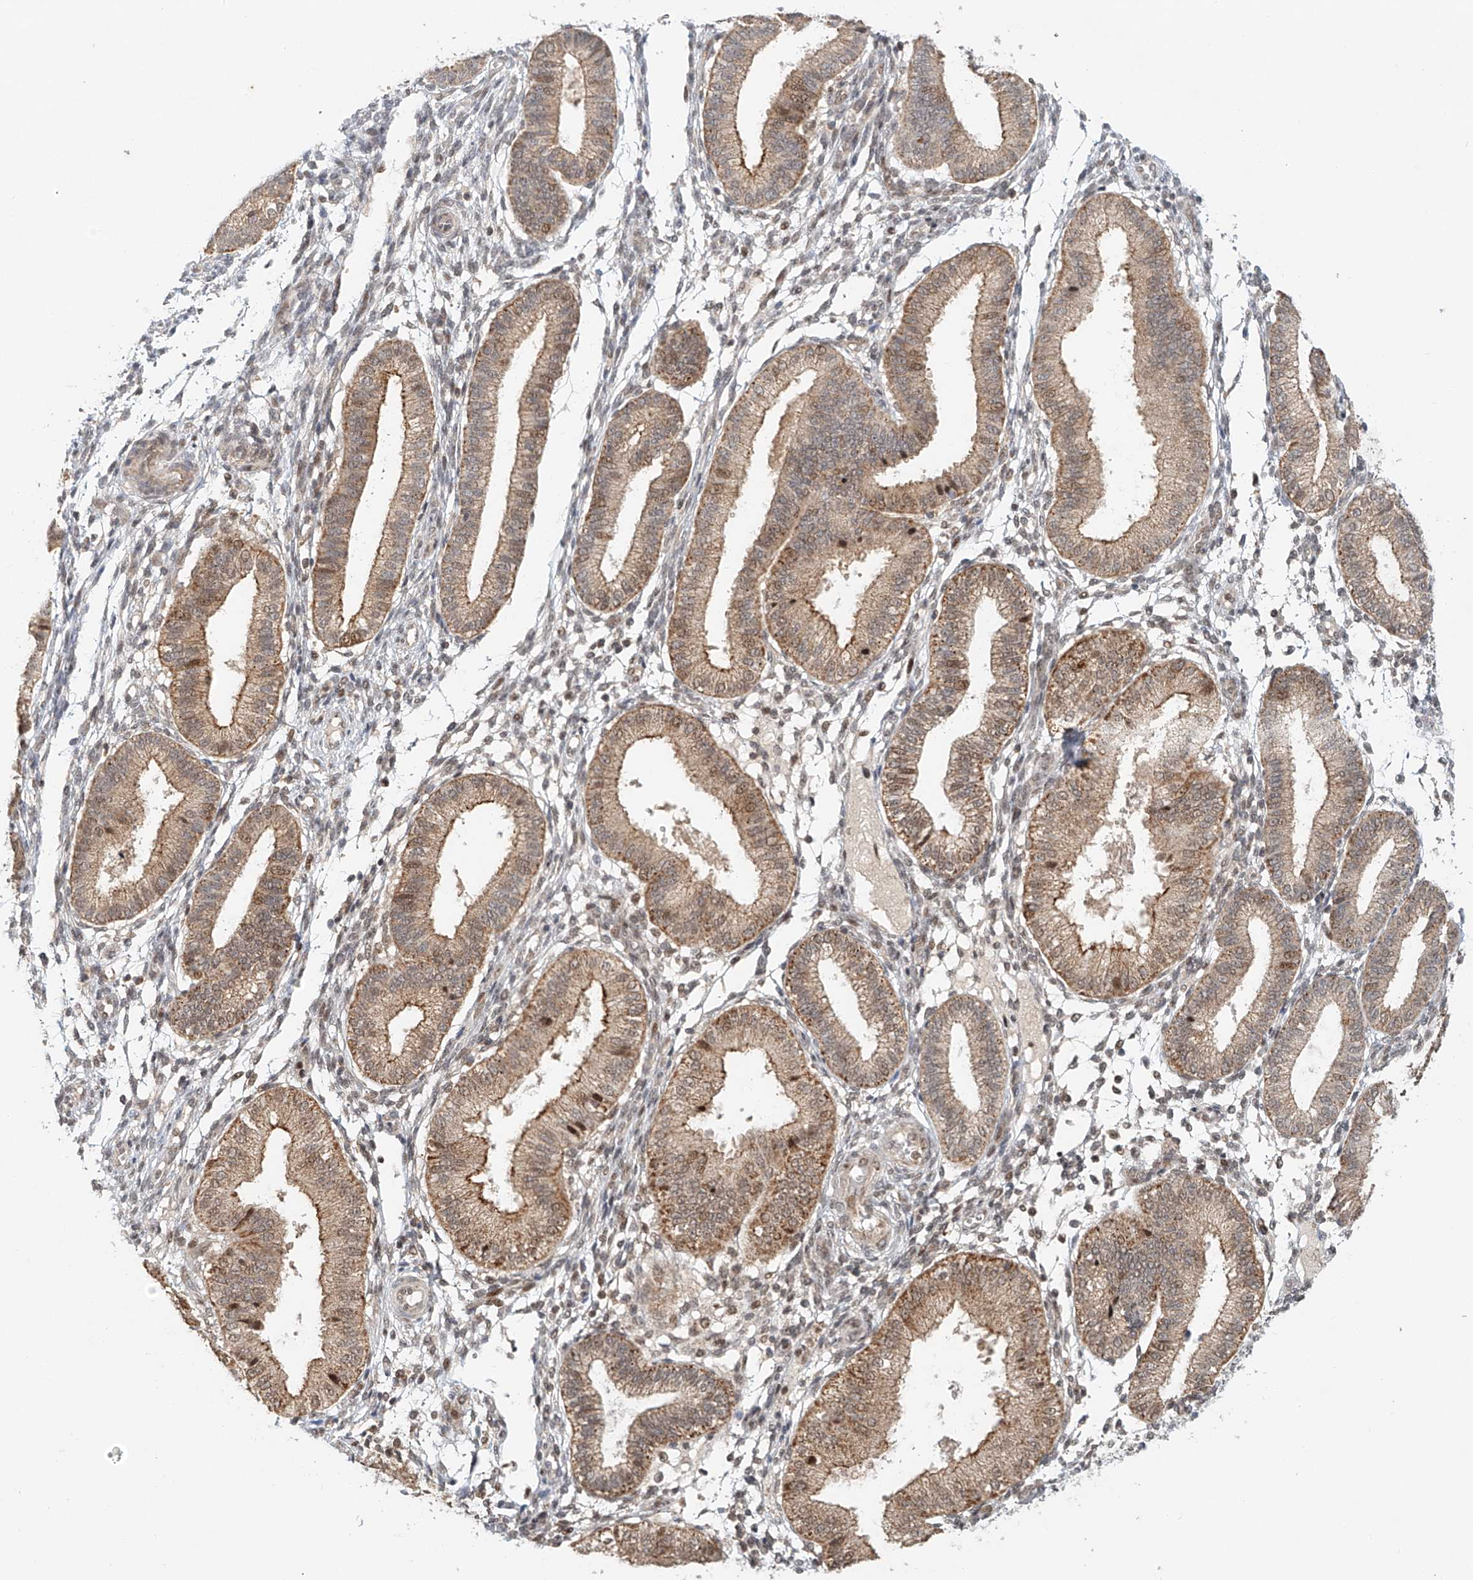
{"staining": {"intensity": "weak", "quantity": "<25%", "location": "nuclear"}, "tissue": "endometrium", "cell_type": "Cells in endometrial stroma", "image_type": "normal", "snomed": [{"axis": "morphology", "description": "Normal tissue, NOS"}, {"axis": "topography", "description": "Endometrium"}], "caption": "IHC of benign human endometrium shows no staining in cells in endometrial stroma.", "gene": "SYTL3", "patient": {"sex": "female", "age": 39}}